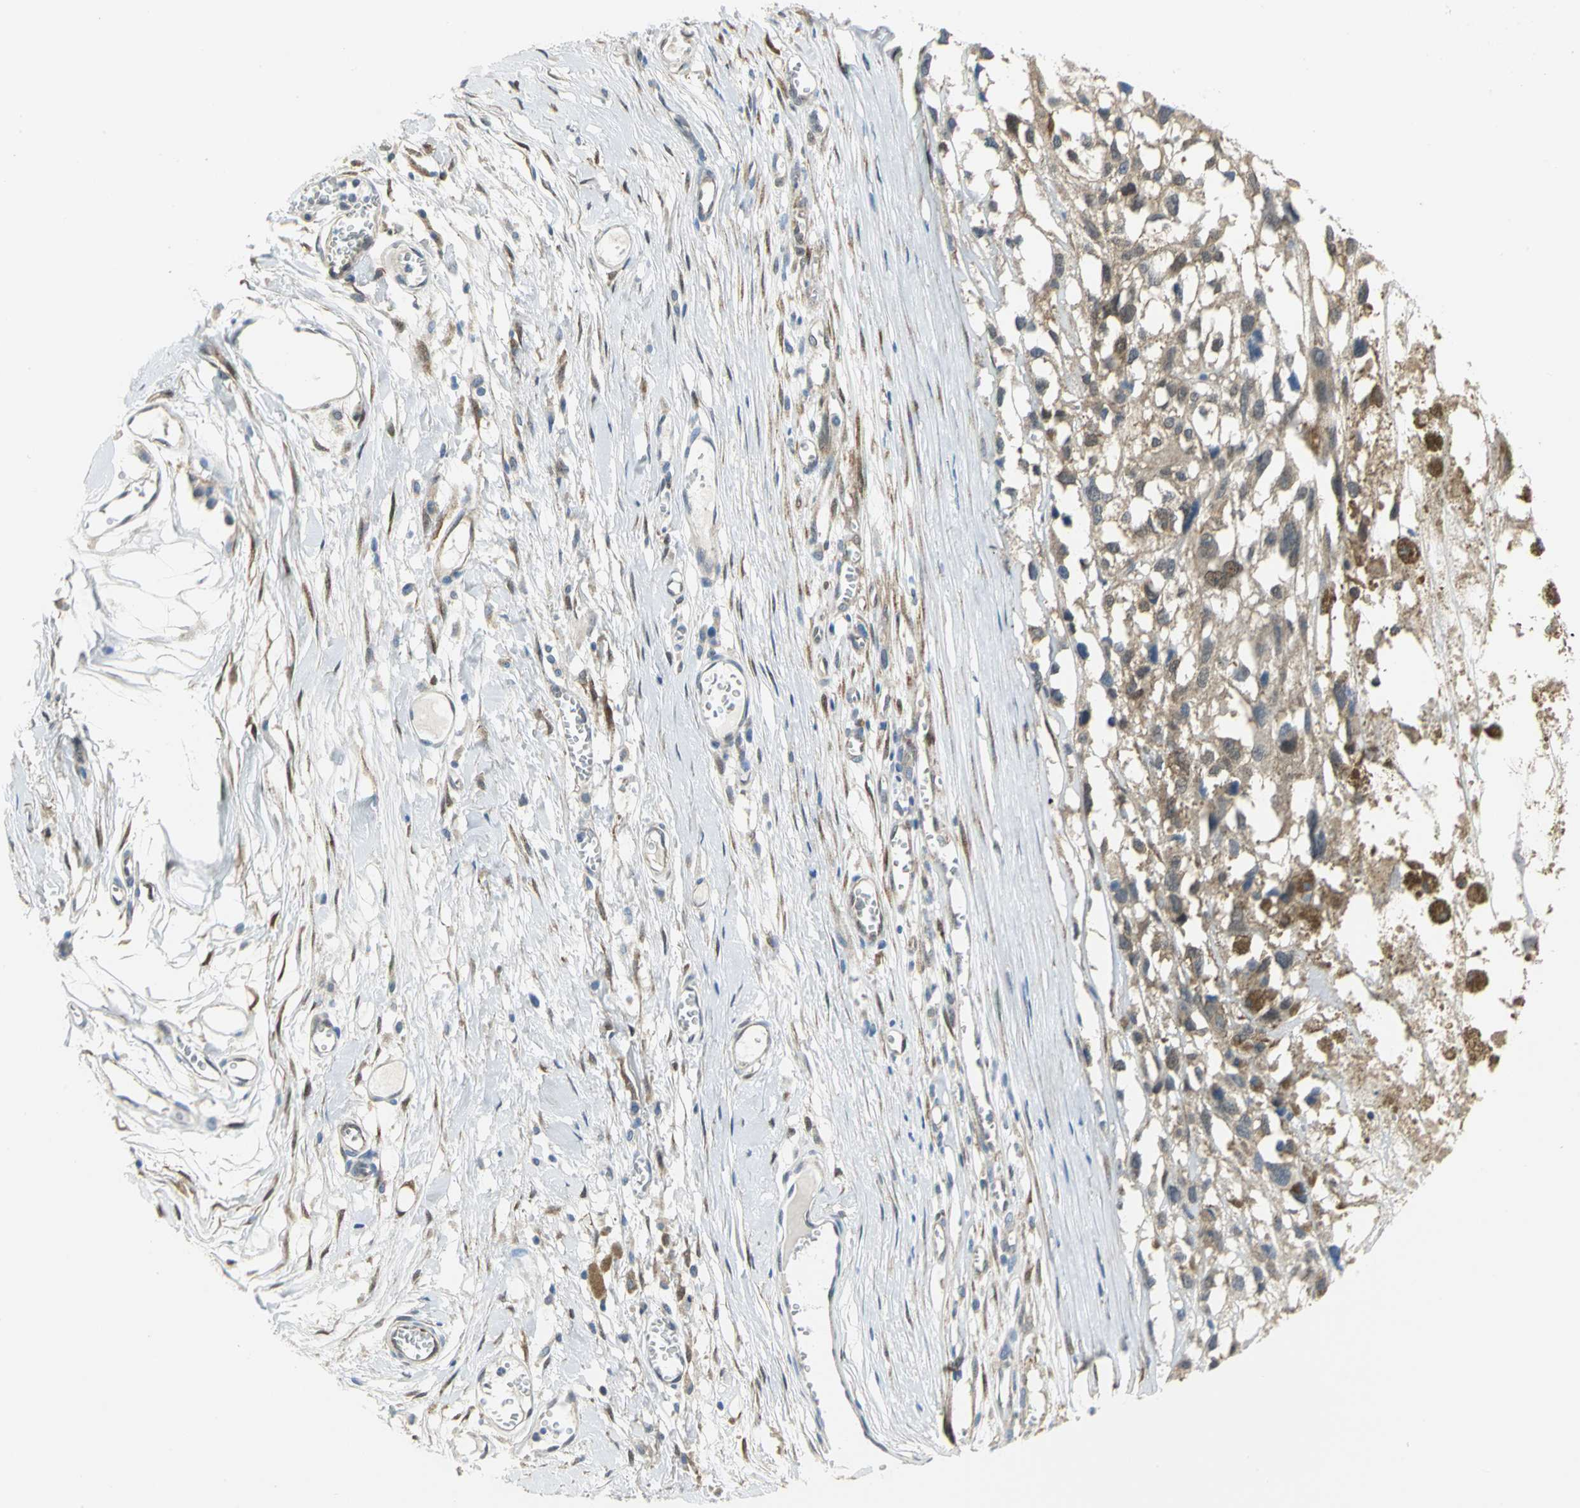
{"staining": {"intensity": "moderate", "quantity": ">75%", "location": "cytoplasmic/membranous"}, "tissue": "melanoma", "cell_type": "Tumor cells", "image_type": "cancer", "snomed": [{"axis": "morphology", "description": "Malignant melanoma, Metastatic site"}, {"axis": "topography", "description": "Lymph node"}], "caption": "Human malignant melanoma (metastatic site) stained with a protein marker exhibits moderate staining in tumor cells.", "gene": "PGM3", "patient": {"sex": "male", "age": 59}}